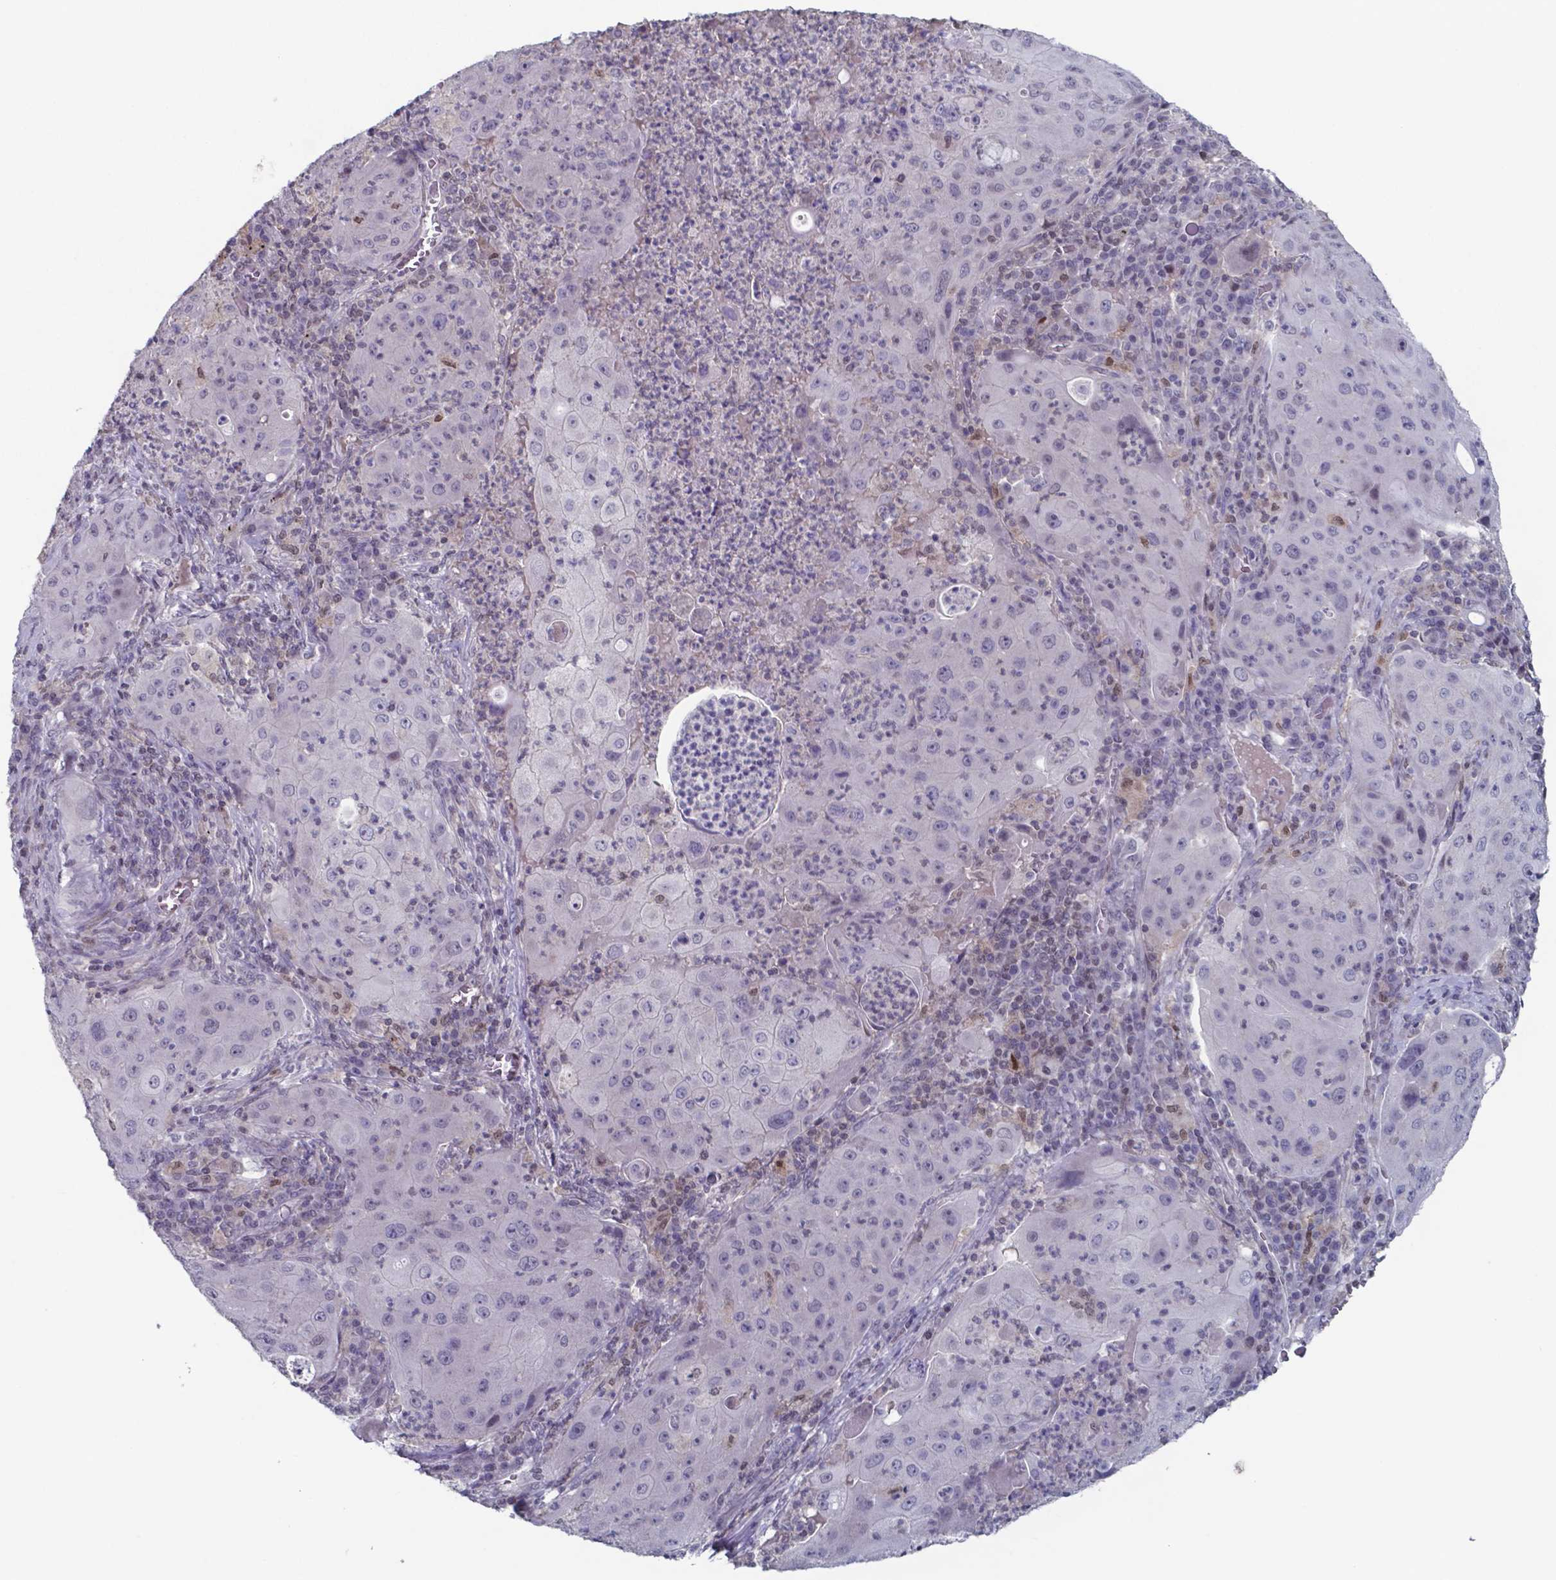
{"staining": {"intensity": "negative", "quantity": "none", "location": "none"}, "tissue": "lung cancer", "cell_type": "Tumor cells", "image_type": "cancer", "snomed": [{"axis": "morphology", "description": "Squamous cell carcinoma, NOS"}, {"axis": "topography", "description": "Lung"}], "caption": "Immunohistochemistry of human lung cancer shows no expression in tumor cells.", "gene": "TDP2", "patient": {"sex": "female", "age": 59}}